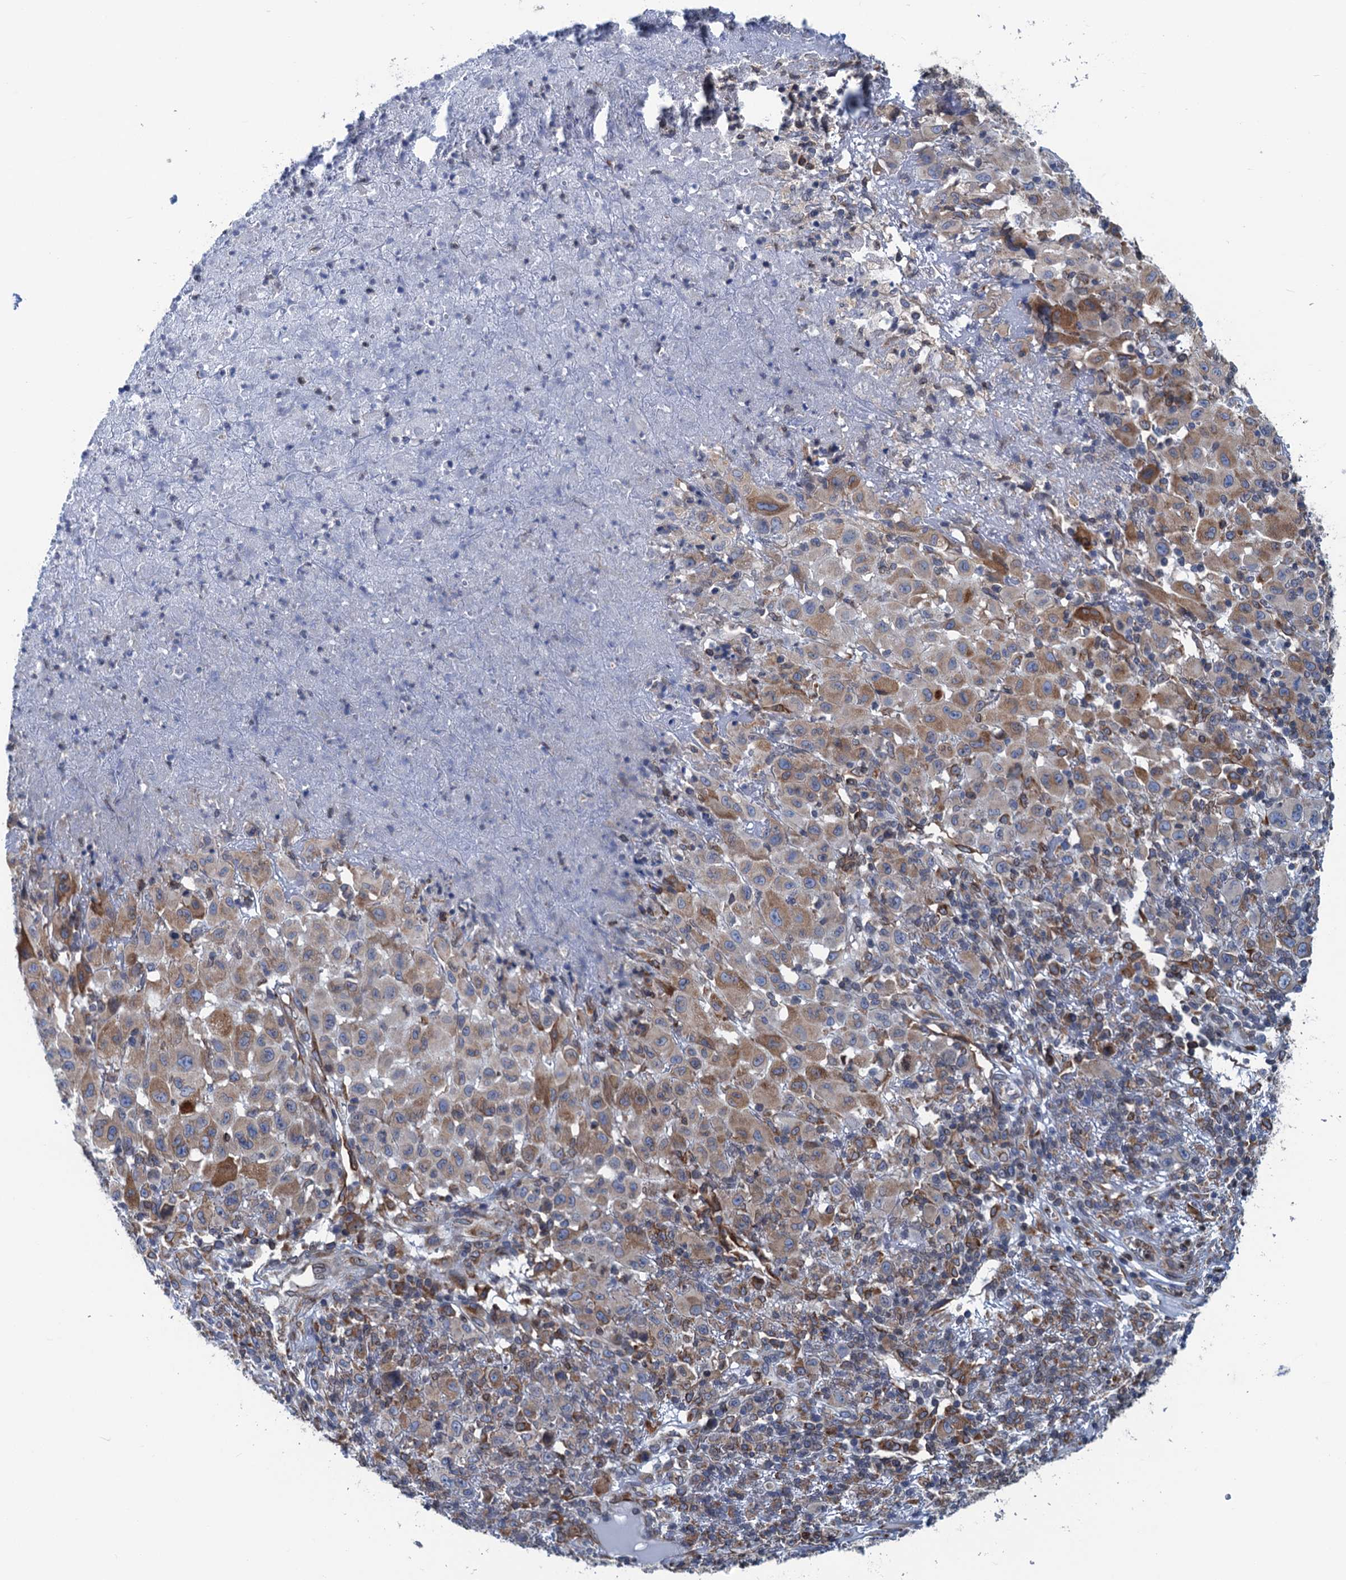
{"staining": {"intensity": "moderate", "quantity": "25%-75%", "location": "cytoplasmic/membranous"}, "tissue": "melanoma", "cell_type": "Tumor cells", "image_type": "cancer", "snomed": [{"axis": "morphology", "description": "Malignant melanoma, NOS"}, {"axis": "topography", "description": "Skin"}], "caption": "Moderate cytoplasmic/membranous protein positivity is present in about 25%-75% of tumor cells in melanoma. The protein of interest is shown in brown color, while the nuclei are stained blue.", "gene": "TMEM205", "patient": {"sex": "male", "age": 73}}